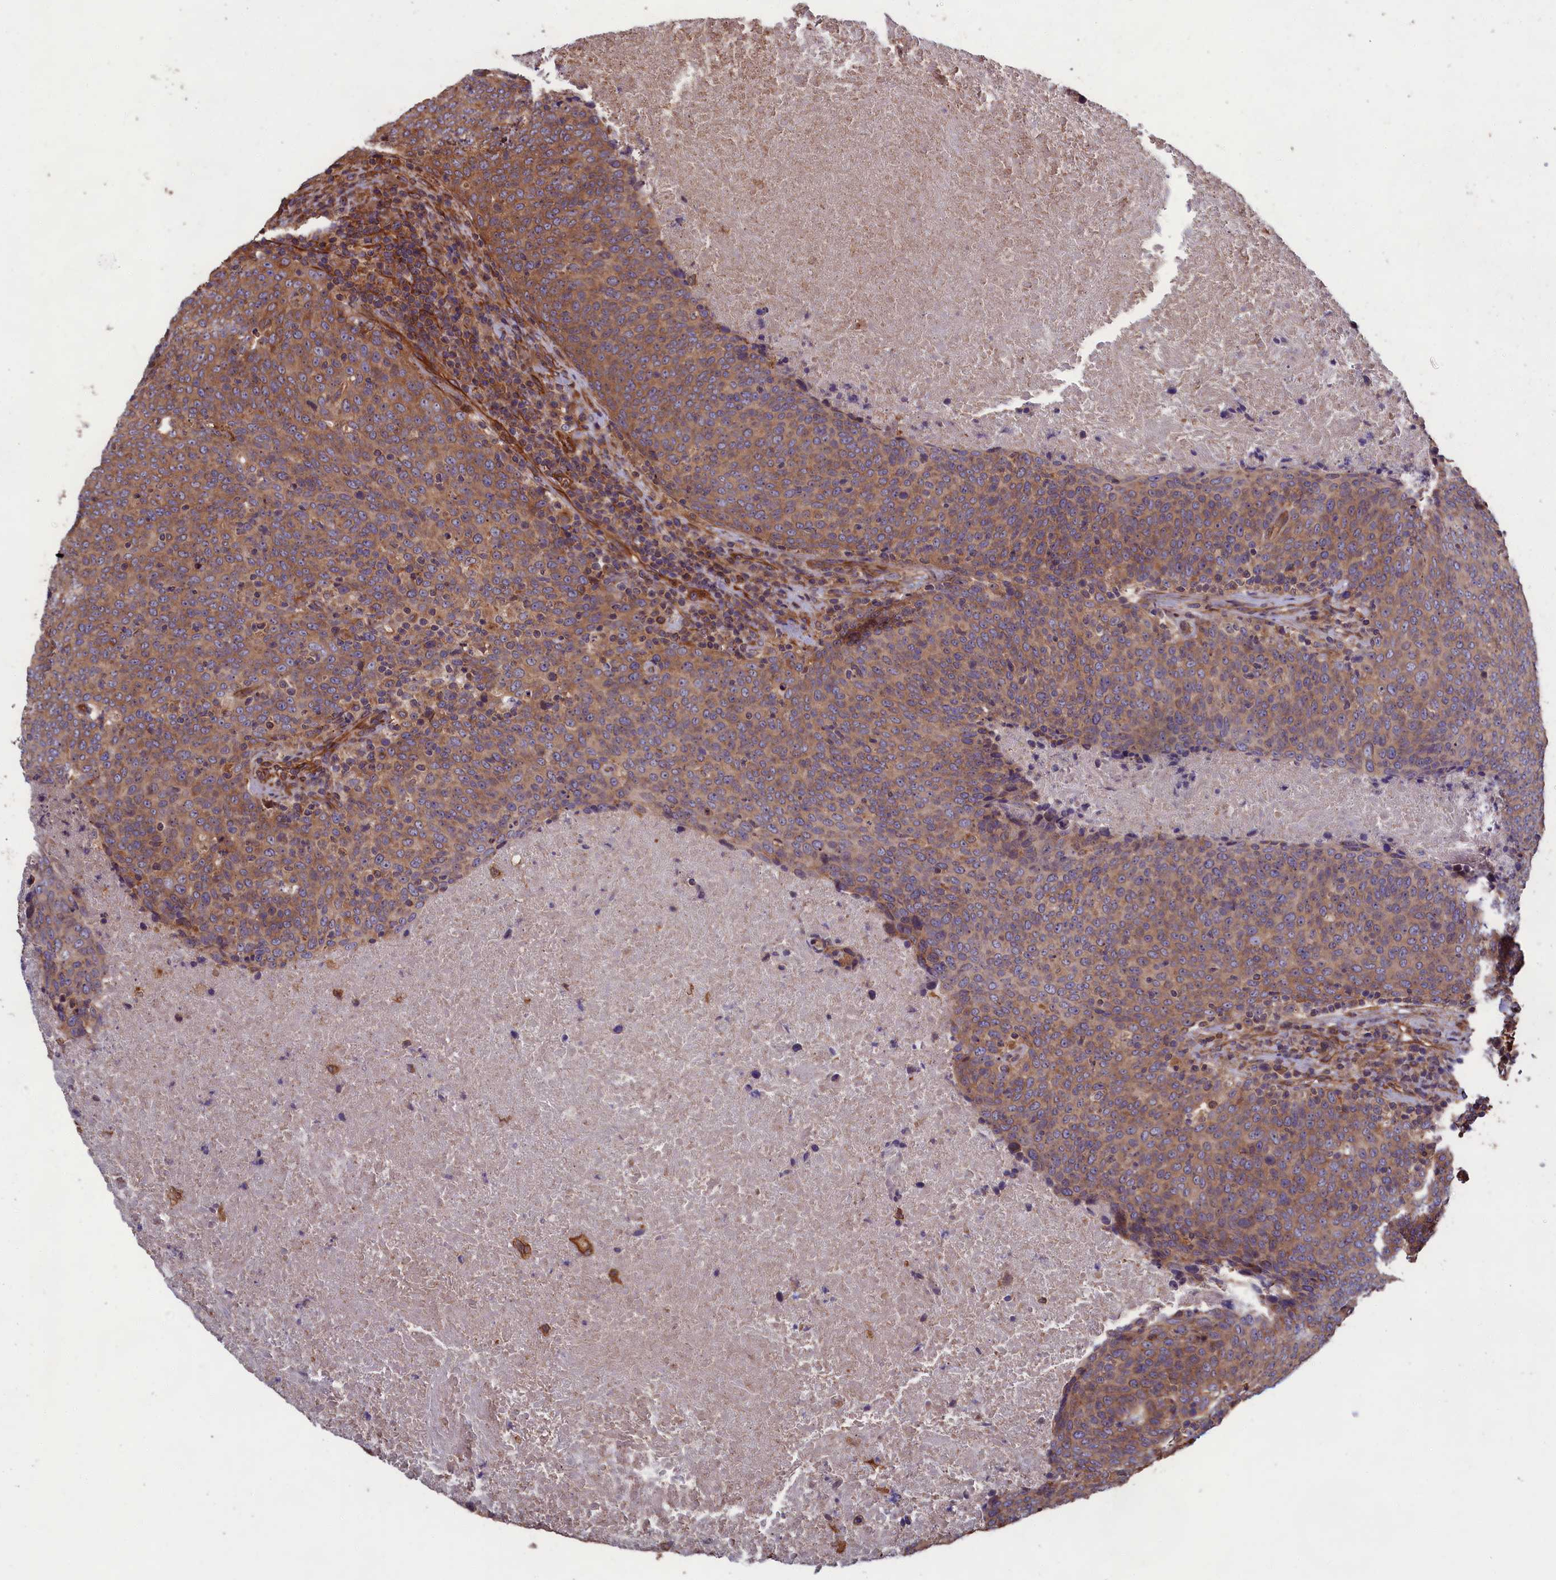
{"staining": {"intensity": "moderate", "quantity": "25%-75%", "location": "cytoplasmic/membranous"}, "tissue": "head and neck cancer", "cell_type": "Tumor cells", "image_type": "cancer", "snomed": [{"axis": "morphology", "description": "Squamous cell carcinoma, NOS"}, {"axis": "morphology", "description": "Squamous cell carcinoma, metastatic, NOS"}, {"axis": "topography", "description": "Lymph node"}, {"axis": "topography", "description": "Head-Neck"}], "caption": "This photomicrograph shows immunohistochemistry (IHC) staining of head and neck cancer (squamous cell carcinoma), with medium moderate cytoplasmic/membranous positivity in approximately 25%-75% of tumor cells.", "gene": "CCDC124", "patient": {"sex": "male", "age": 62}}